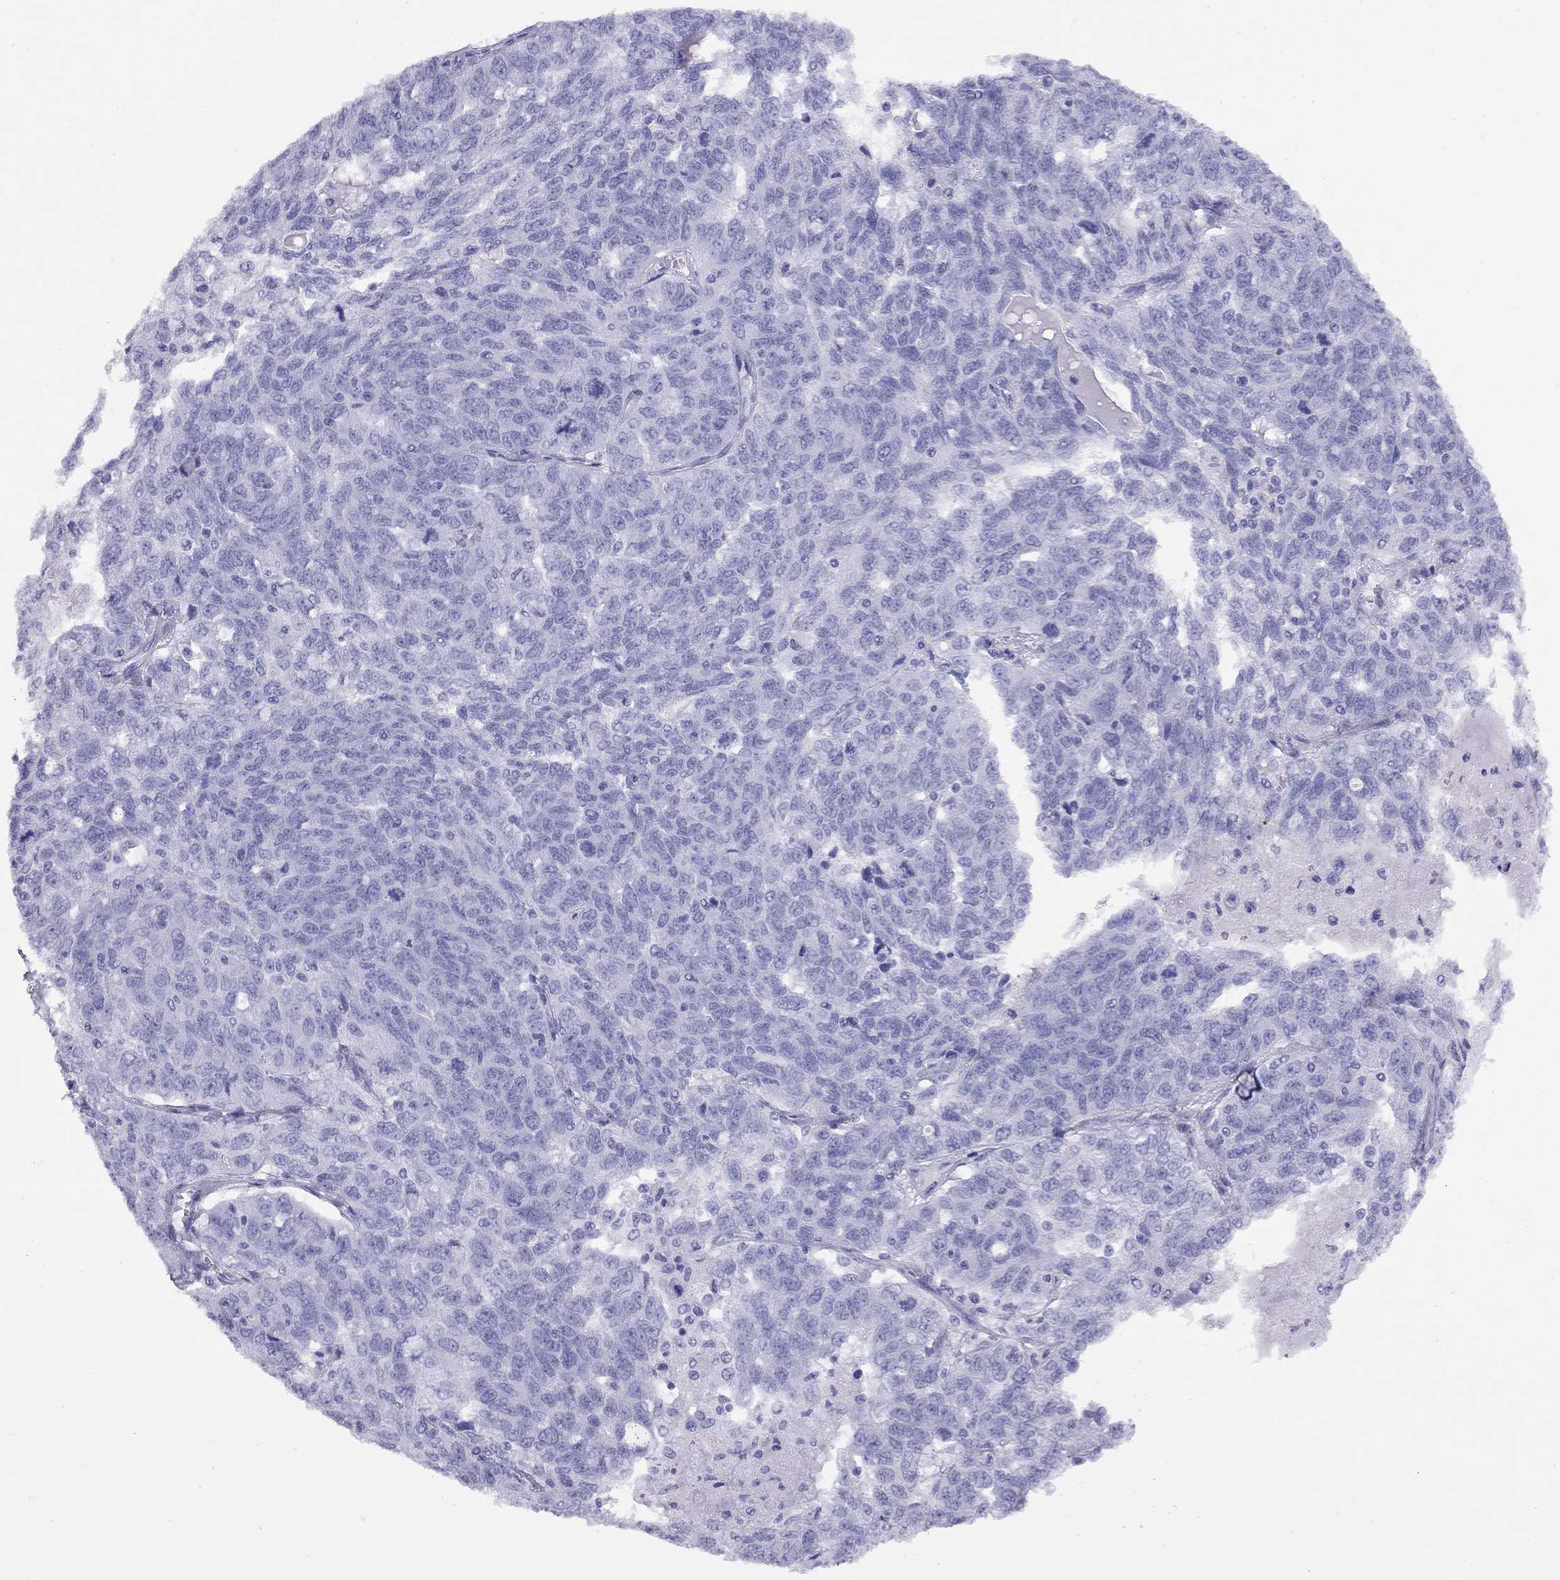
{"staining": {"intensity": "negative", "quantity": "none", "location": "none"}, "tissue": "ovarian cancer", "cell_type": "Tumor cells", "image_type": "cancer", "snomed": [{"axis": "morphology", "description": "Cystadenocarcinoma, serous, NOS"}, {"axis": "topography", "description": "Ovary"}], "caption": "Human serous cystadenocarcinoma (ovarian) stained for a protein using immunohistochemistry displays no expression in tumor cells.", "gene": "CPNE4", "patient": {"sex": "female", "age": 71}}